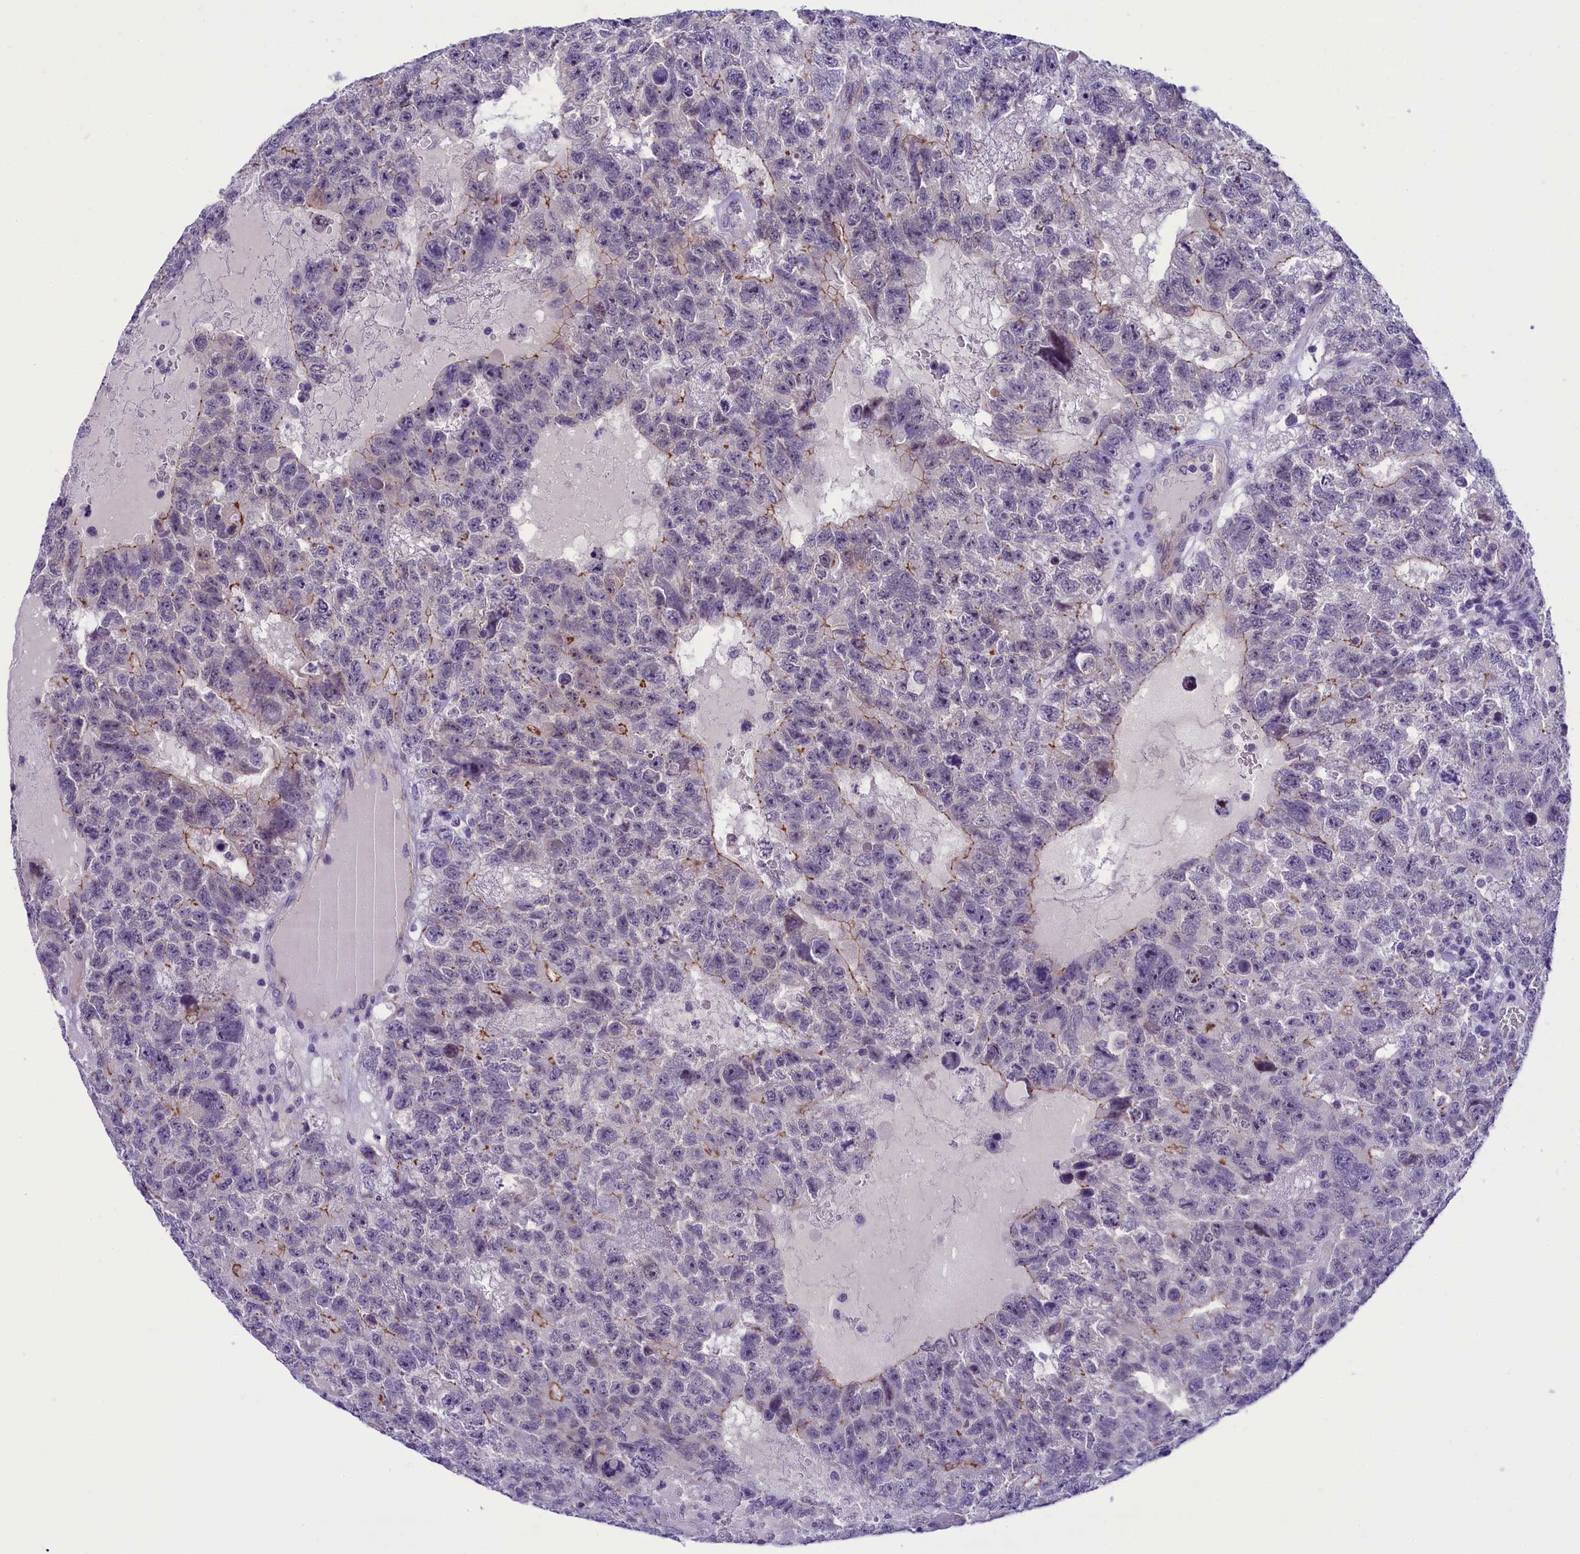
{"staining": {"intensity": "negative", "quantity": "none", "location": "none"}, "tissue": "testis cancer", "cell_type": "Tumor cells", "image_type": "cancer", "snomed": [{"axis": "morphology", "description": "Carcinoma, Embryonal, NOS"}, {"axis": "topography", "description": "Testis"}], "caption": "IHC micrograph of neoplastic tissue: human testis cancer stained with DAB displays no significant protein staining in tumor cells. (DAB (3,3'-diaminobenzidine) IHC visualized using brightfield microscopy, high magnification).", "gene": "PRR15", "patient": {"sex": "male", "age": 26}}